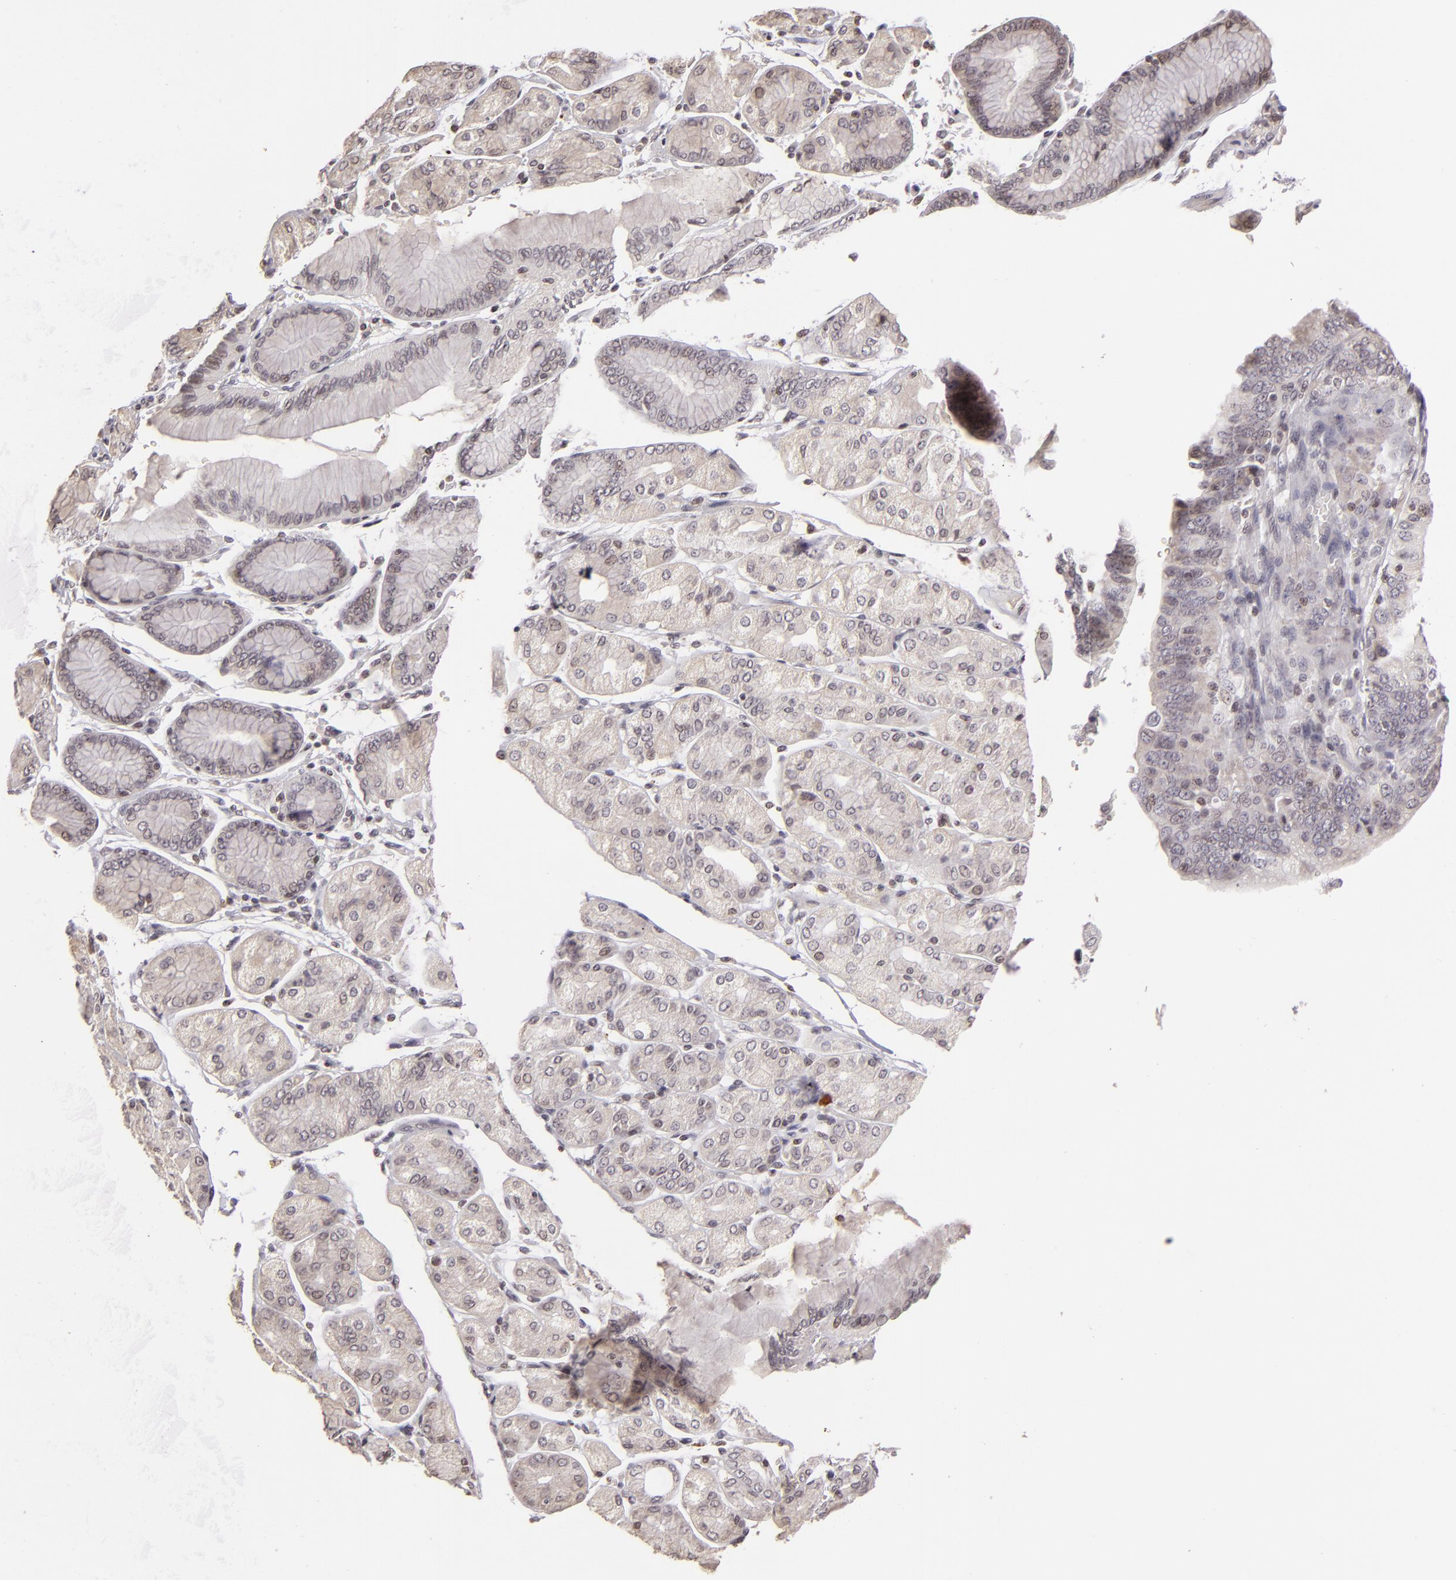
{"staining": {"intensity": "negative", "quantity": "none", "location": "none"}, "tissue": "stomach cancer", "cell_type": "Tumor cells", "image_type": "cancer", "snomed": [{"axis": "morphology", "description": "Adenocarcinoma, NOS"}, {"axis": "topography", "description": "Stomach, upper"}], "caption": "There is no significant positivity in tumor cells of stomach cancer.", "gene": "AKAP6", "patient": {"sex": "female", "age": 50}}